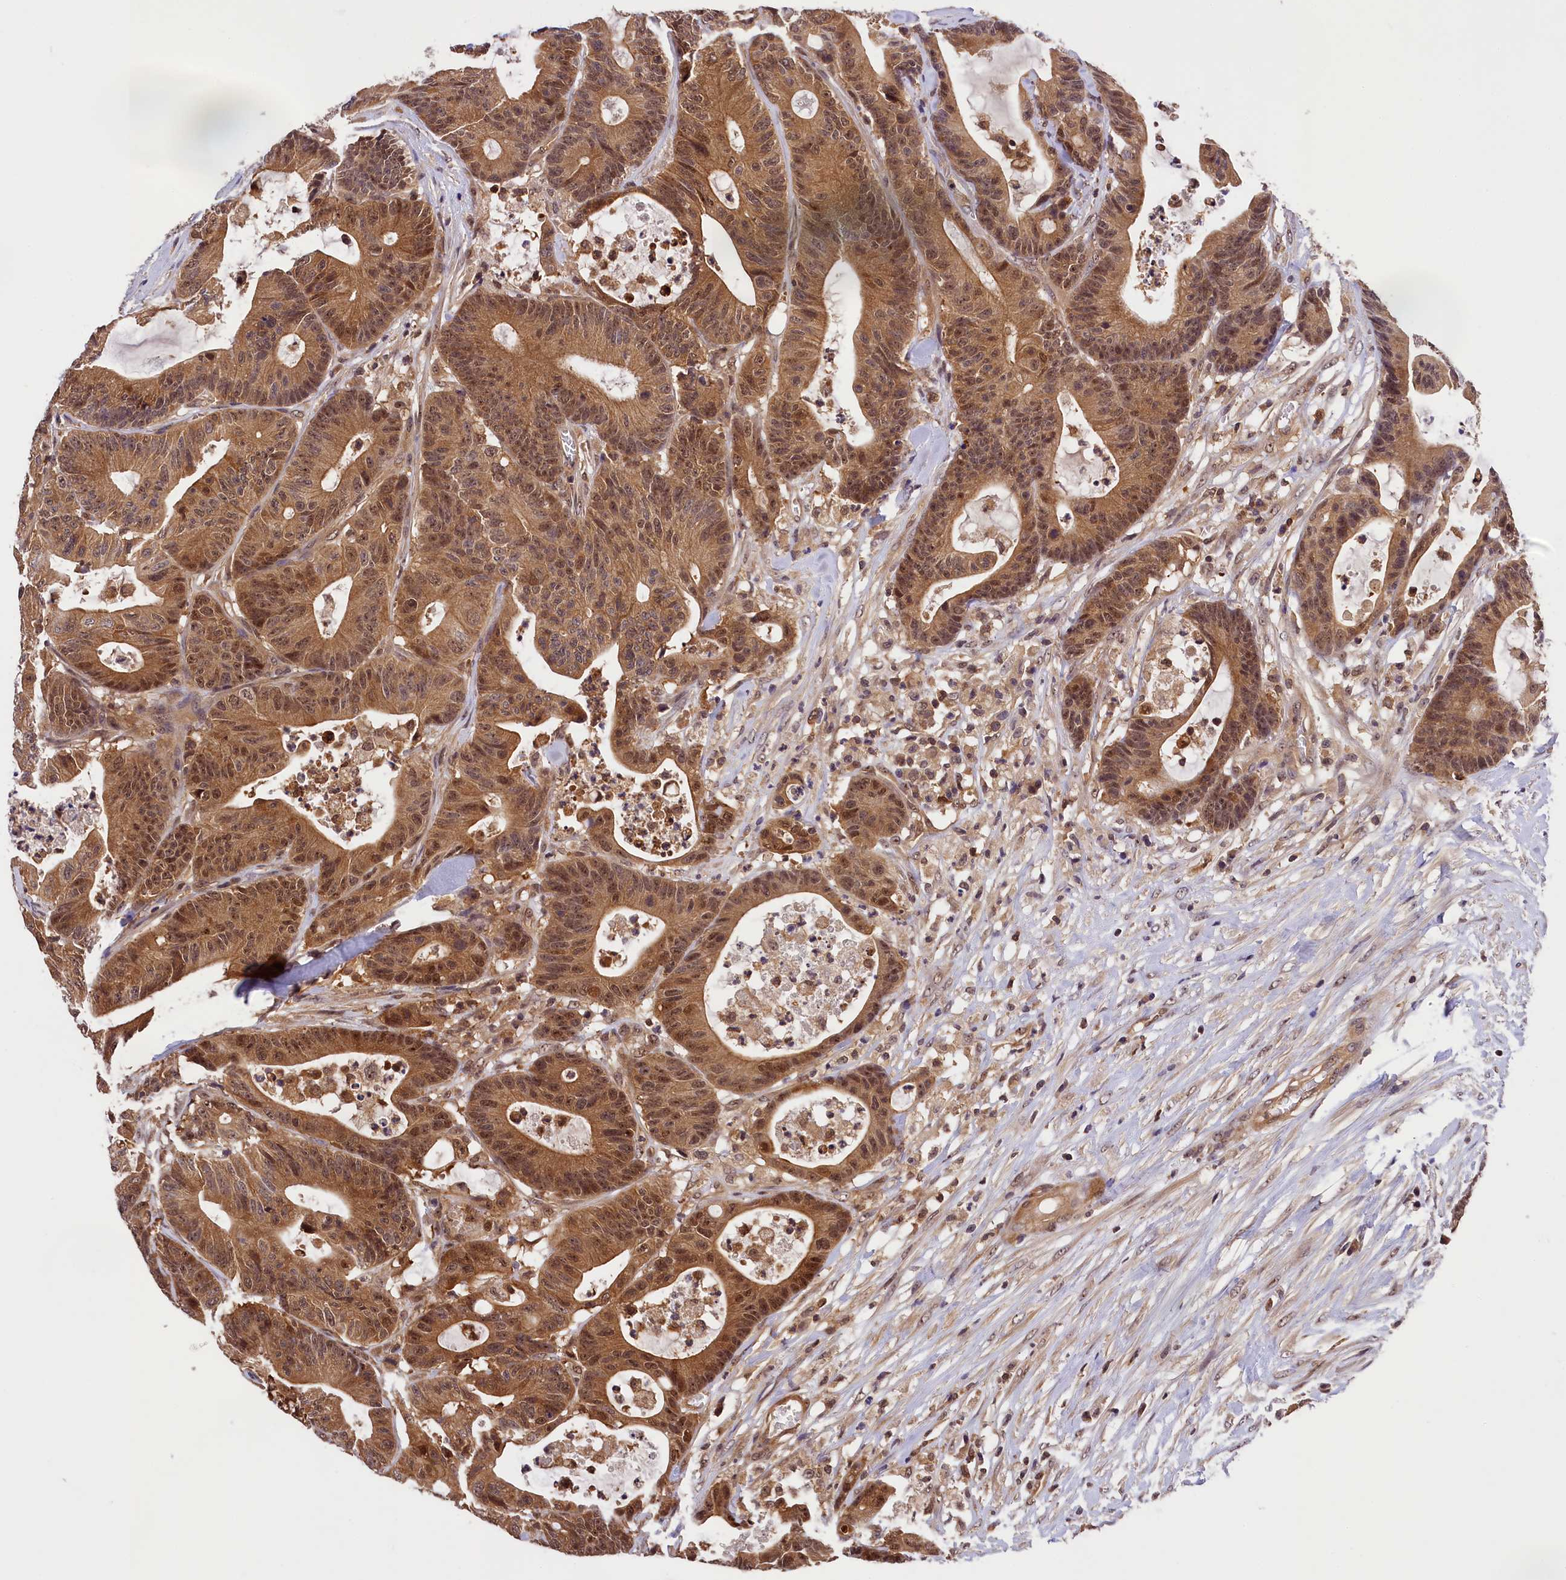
{"staining": {"intensity": "moderate", "quantity": ">75%", "location": "cytoplasmic/membranous,nuclear"}, "tissue": "colorectal cancer", "cell_type": "Tumor cells", "image_type": "cancer", "snomed": [{"axis": "morphology", "description": "Adenocarcinoma, NOS"}, {"axis": "topography", "description": "Colon"}], "caption": "The image demonstrates staining of colorectal cancer, revealing moderate cytoplasmic/membranous and nuclear protein staining (brown color) within tumor cells.", "gene": "EIF6", "patient": {"sex": "female", "age": 84}}